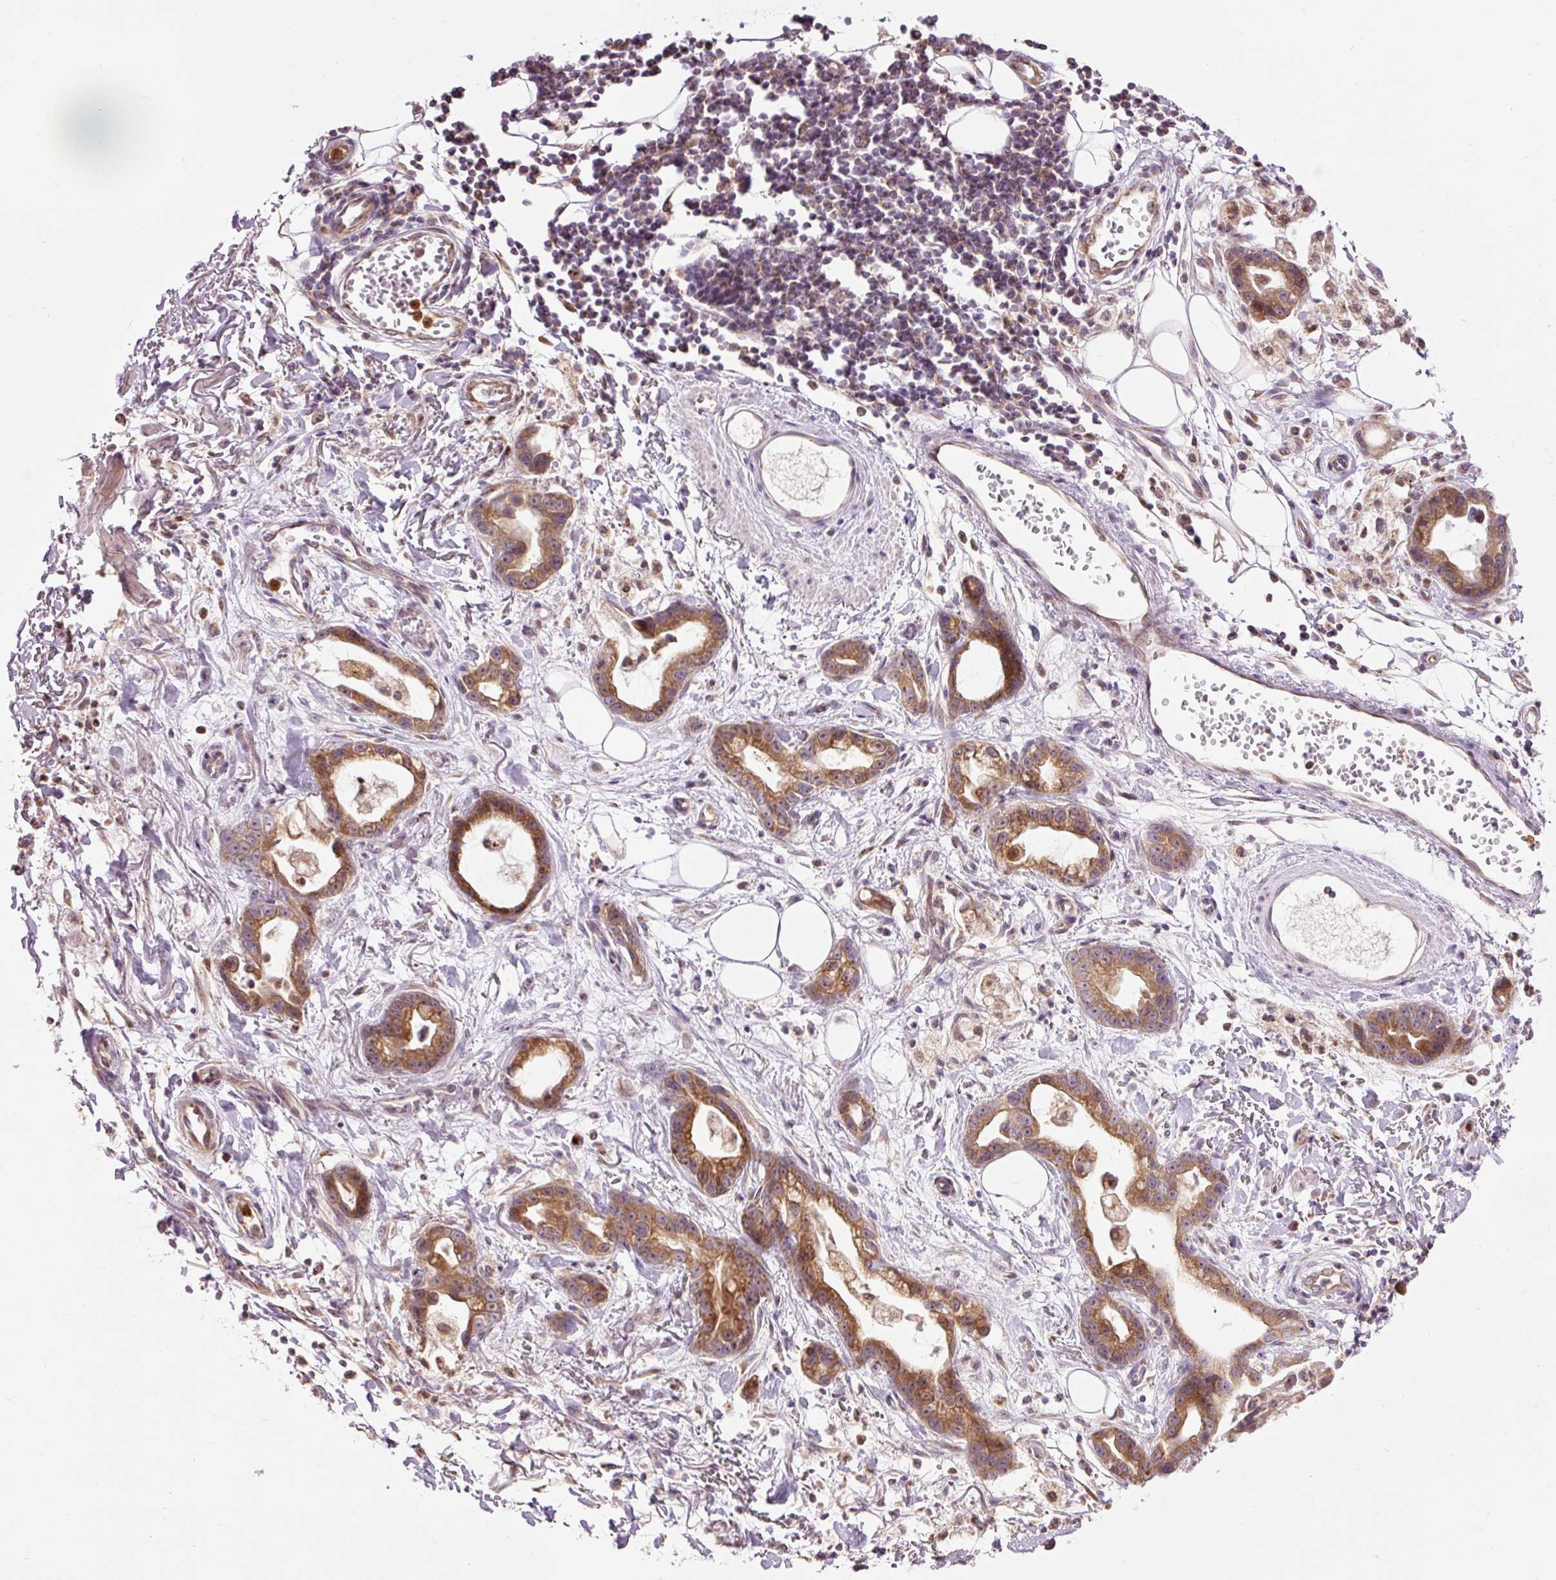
{"staining": {"intensity": "strong", "quantity": ">75%", "location": "cytoplasmic/membranous"}, "tissue": "stomach cancer", "cell_type": "Tumor cells", "image_type": "cancer", "snomed": [{"axis": "morphology", "description": "Adenocarcinoma, NOS"}, {"axis": "topography", "description": "Stomach"}], "caption": "Approximately >75% of tumor cells in human stomach cancer reveal strong cytoplasmic/membranous protein positivity as visualized by brown immunohistochemical staining.", "gene": "PRDX5", "patient": {"sex": "male", "age": 55}}